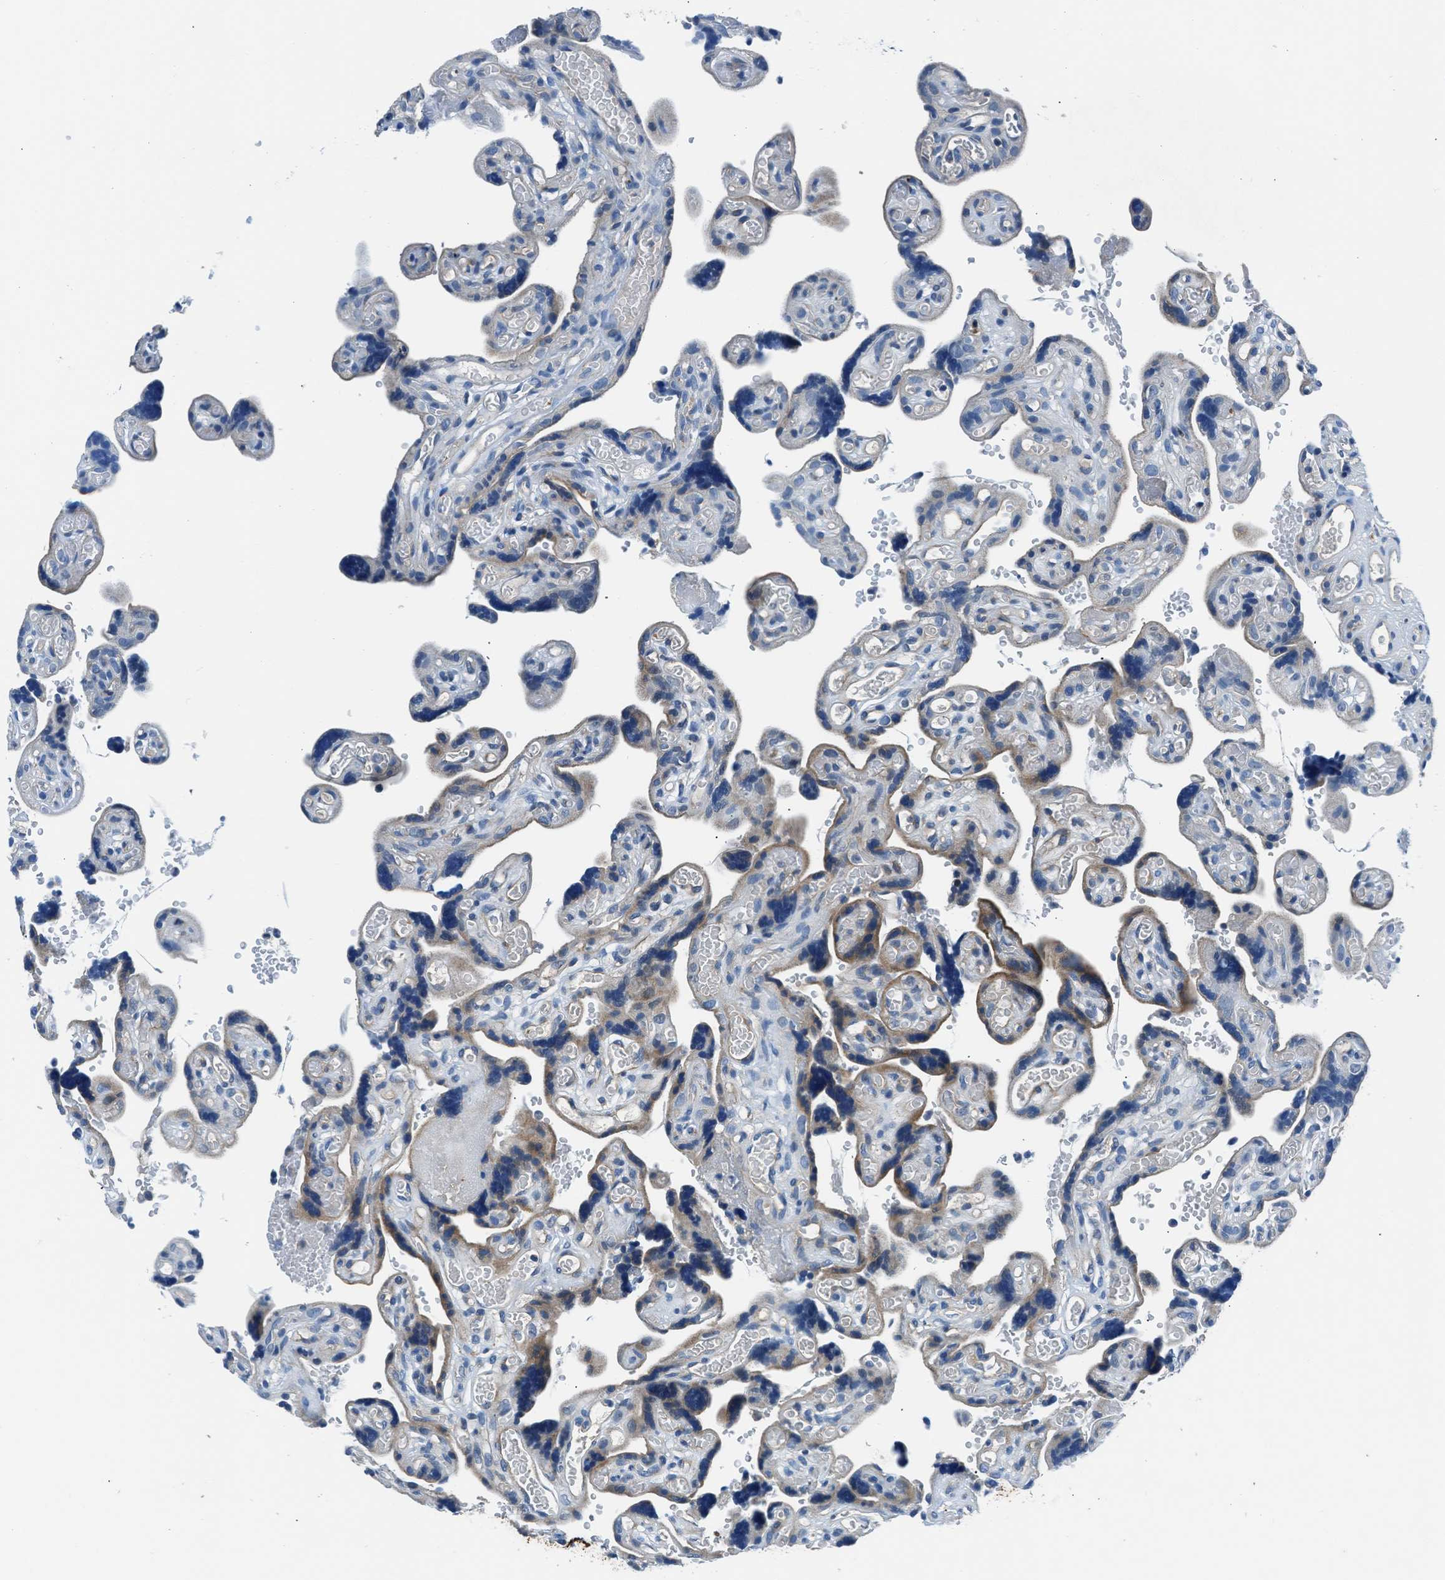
{"staining": {"intensity": "moderate", "quantity": "25%-75%", "location": "cytoplasmic/membranous"}, "tissue": "placenta", "cell_type": "Decidual cells", "image_type": "normal", "snomed": [{"axis": "morphology", "description": "Normal tissue, NOS"}, {"axis": "topography", "description": "Placenta"}], "caption": "A brown stain shows moderate cytoplasmic/membranous staining of a protein in decidual cells of normal placenta. (Stains: DAB in brown, nuclei in blue, Microscopy: brightfield microscopy at high magnification).", "gene": "SLC38A6", "patient": {"sex": "female", "age": 30}}